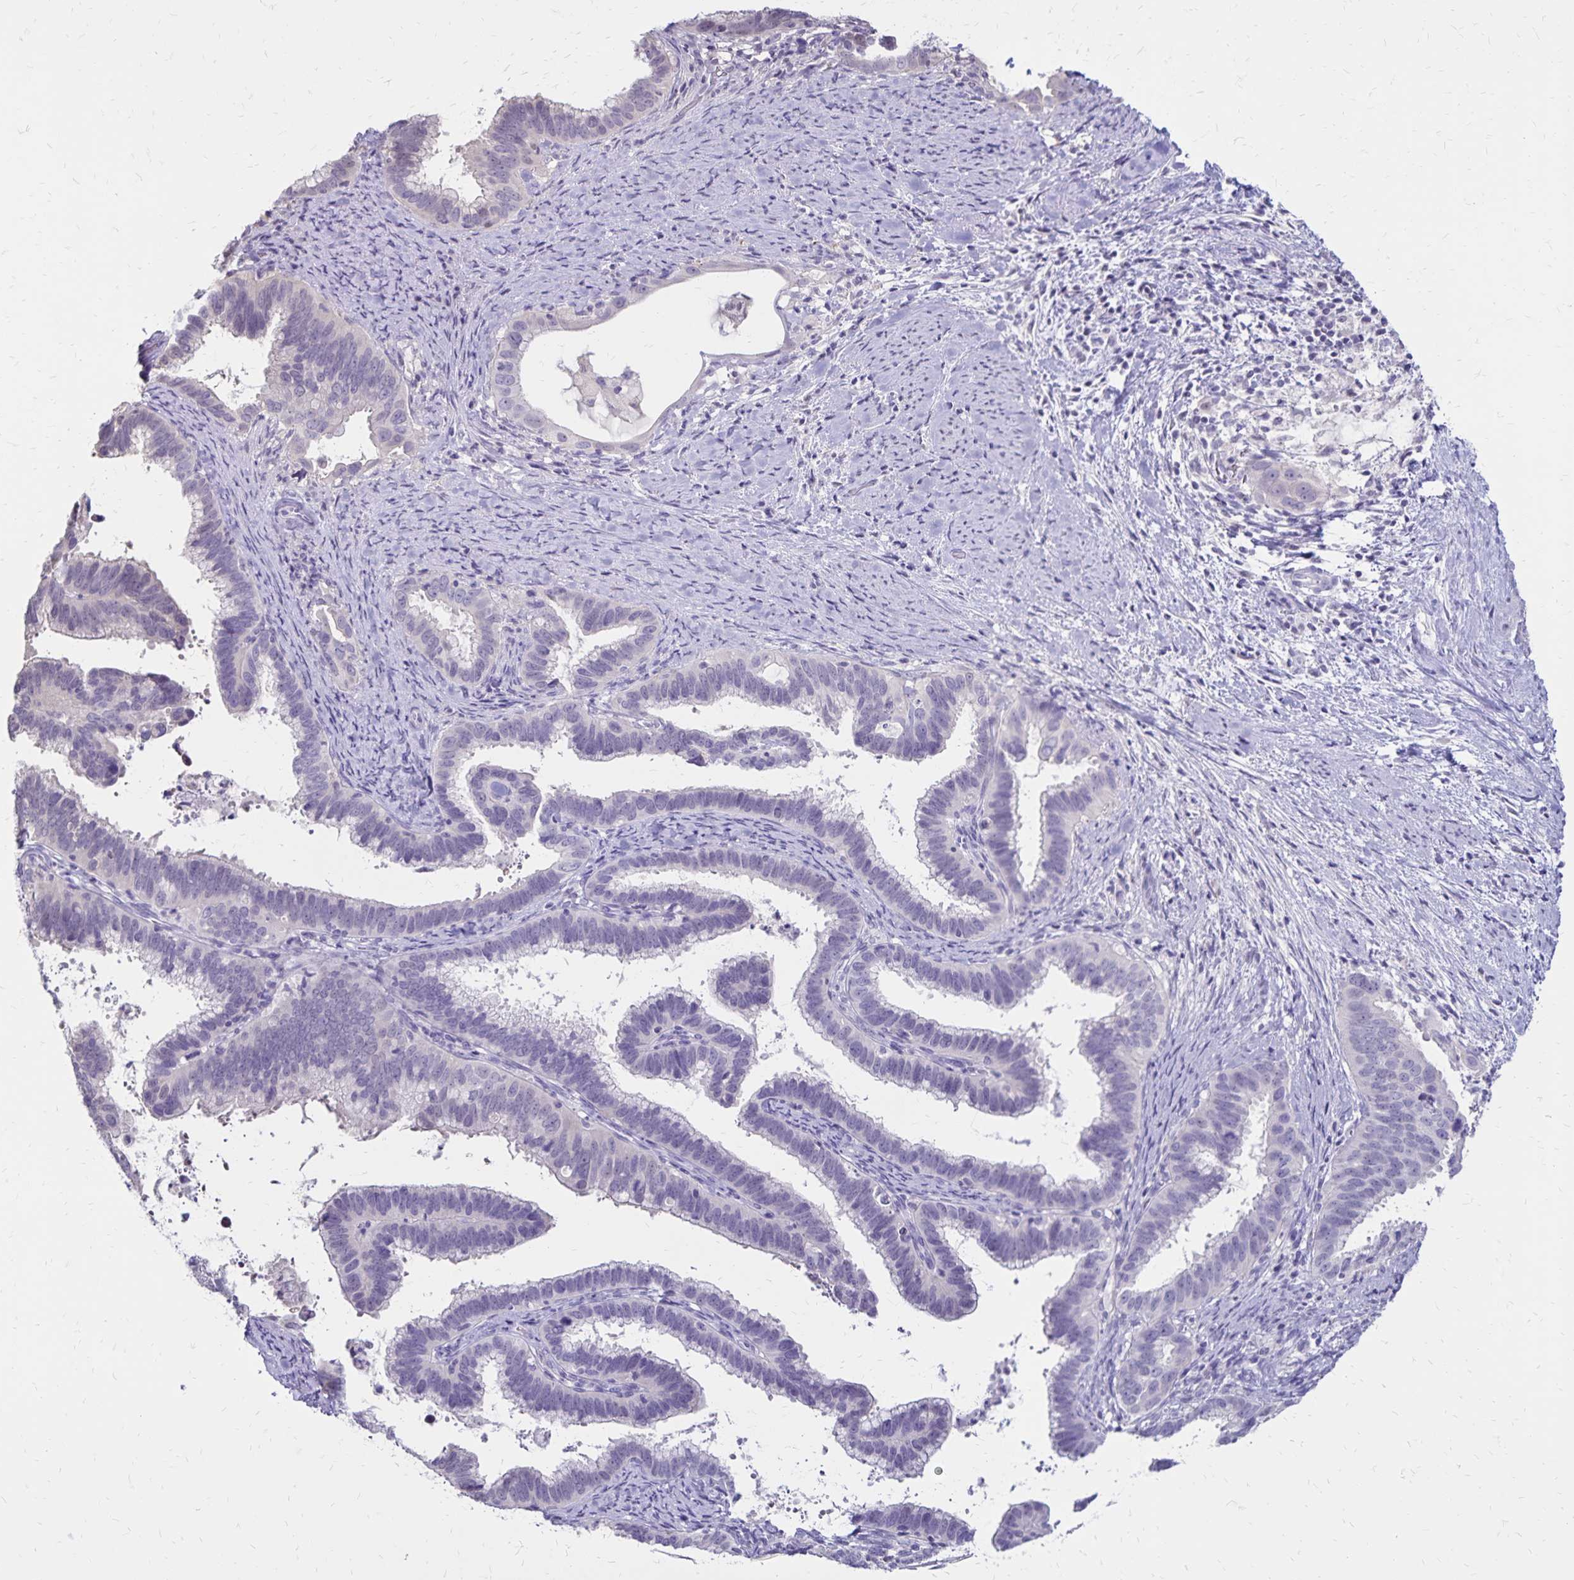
{"staining": {"intensity": "negative", "quantity": "none", "location": "none"}, "tissue": "cervical cancer", "cell_type": "Tumor cells", "image_type": "cancer", "snomed": [{"axis": "morphology", "description": "Adenocarcinoma, NOS"}, {"axis": "topography", "description": "Cervix"}], "caption": "DAB immunohistochemical staining of cervical cancer (adenocarcinoma) exhibits no significant staining in tumor cells.", "gene": "SH3GL3", "patient": {"sex": "female", "age": 61}}